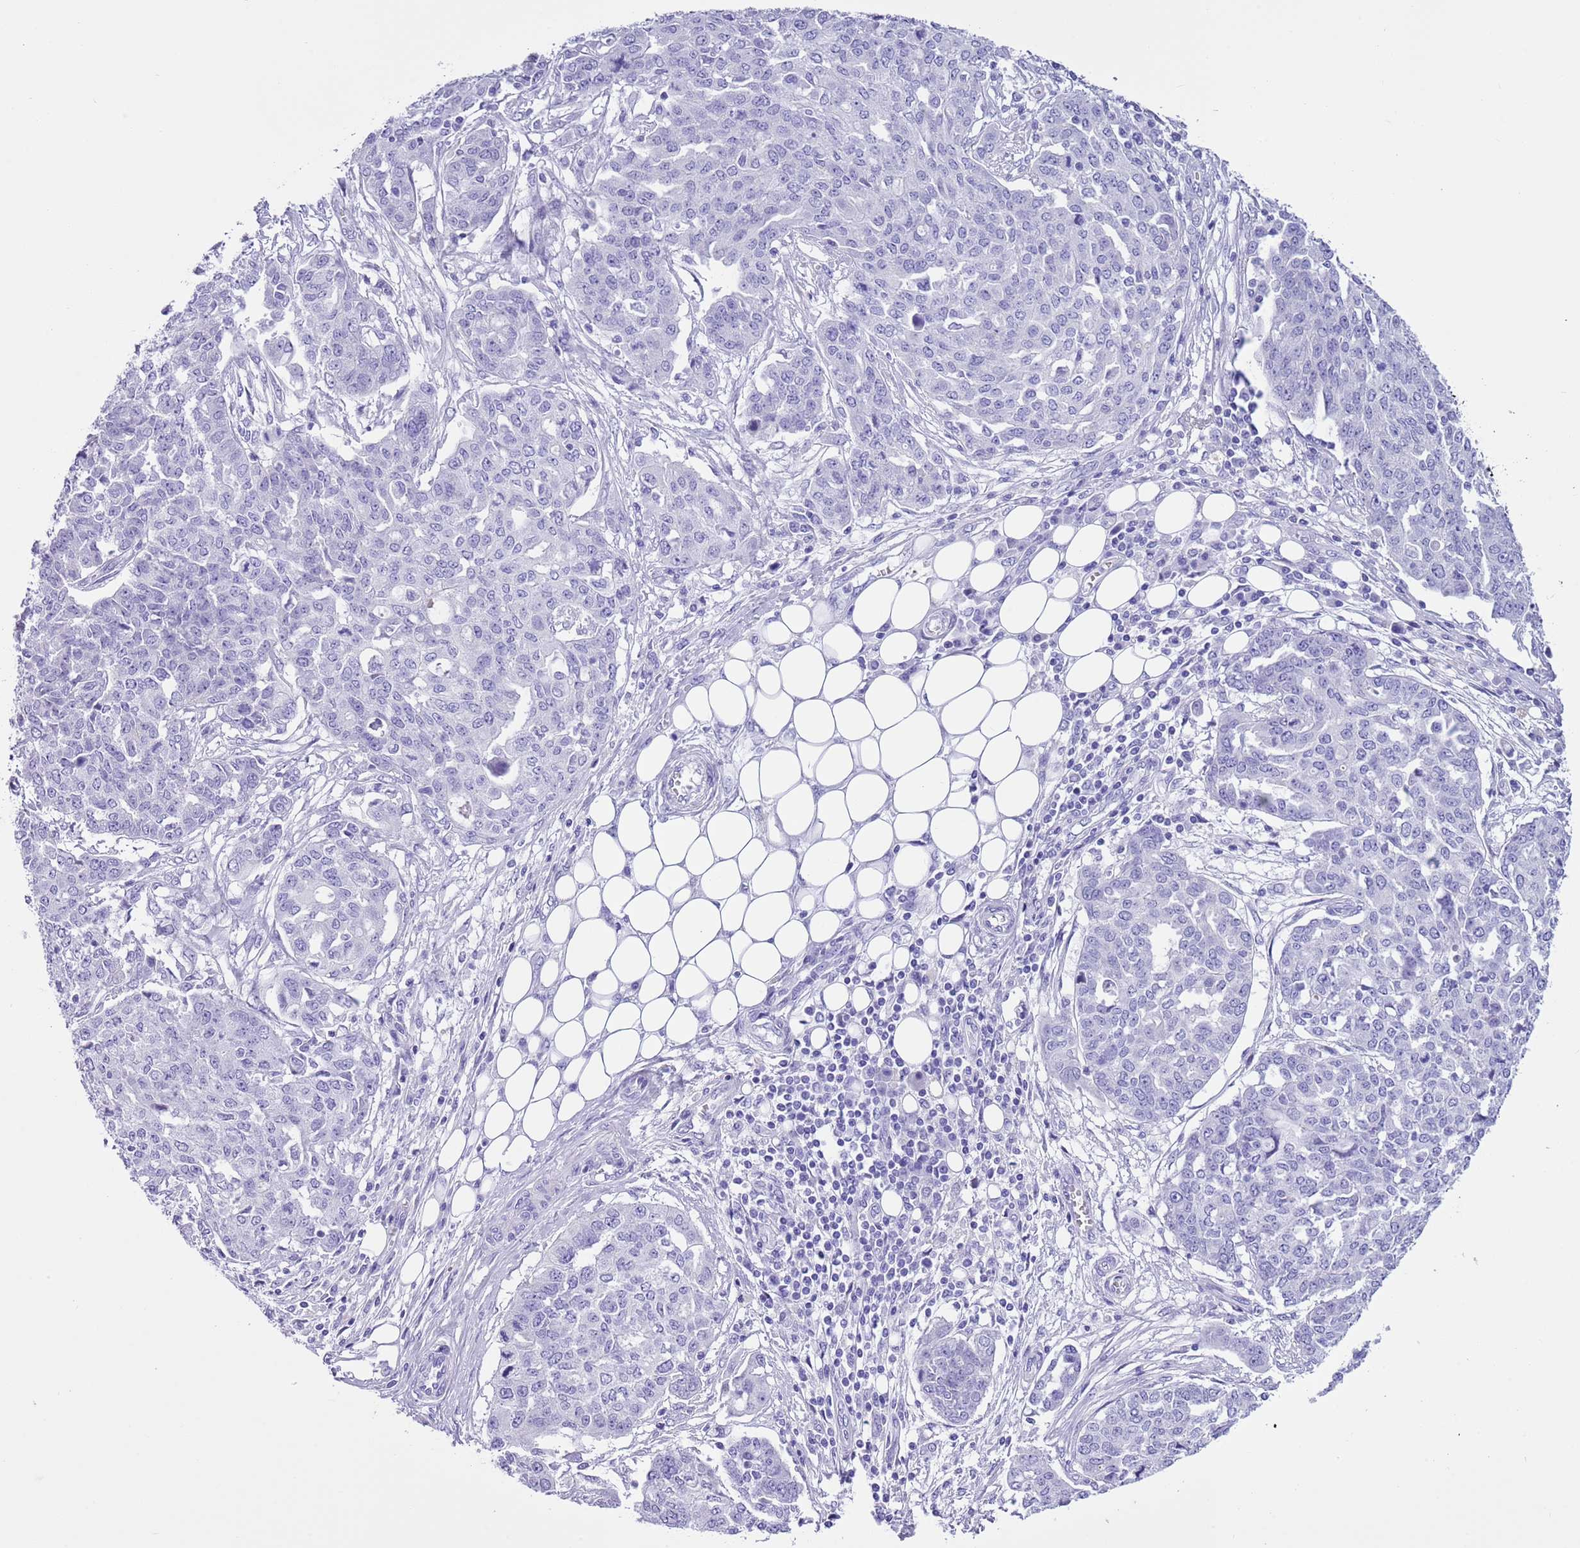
{"staining": {"intensity": "negative", "quantity": "none", "location": "none"}, "tissue": "ovarian cancer", "cell_type": "Tumor cells", "image_type": "cancer", "snomed": [{"axis": "morphology", "description": "Cystadenocarcinoma, serous, NOS"}, {"axis": "topography", "description": "Soft tissue"}, {"axis": "topography", "description": "Ovary"}], "caption": "Immunohistochemical staining of ovarian cancer (serous cystadenocarcinoma) exhibits no significant positivity in tumor cells. (Stains: DAB immunohistochemistry (IHC) with hematoxylin counter stain, Microscopy: brightfield microscopy at high magnification).", "gene": "TBC1D10B", "patient": {"sex": "female", "age": 57}}